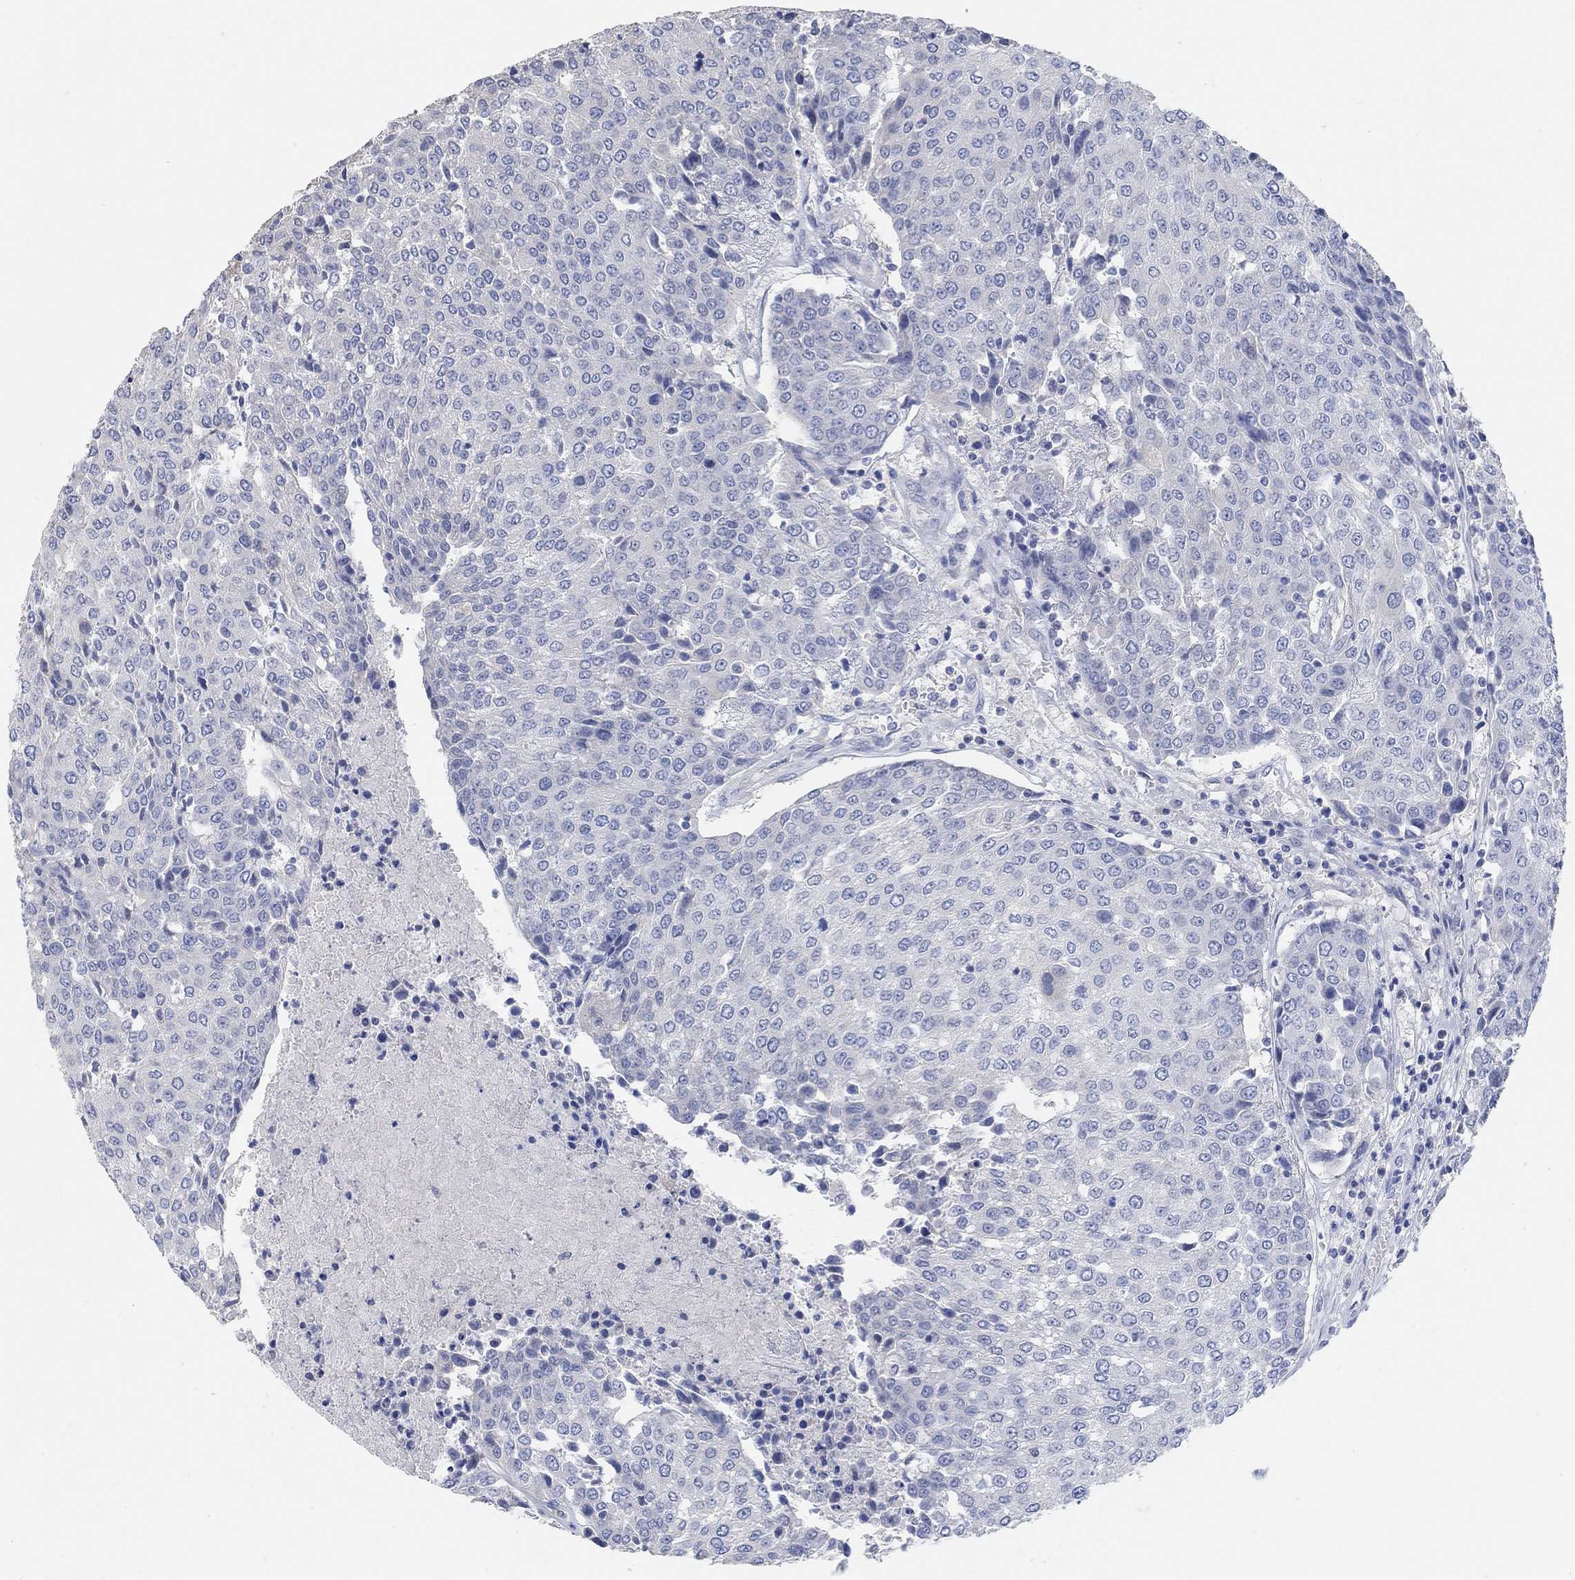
{"staining": {"intensity": "negative", "quantity": "none", "location": "none"}, "tissue": "urothelial cancer", "cell_type": "Tumor cells", "image_type": "cancer", "snomed": [{"axis": "morphology", "description": "Urothelial carcinoma, High grade"}, {"axis": "topography", "description": "Urinary bladder"}], "caption": "Tumor cells show no significant positivity in urothelial cancer.", "gene": "NLRP14", "patient": {"sex": "female", "age": 85}}